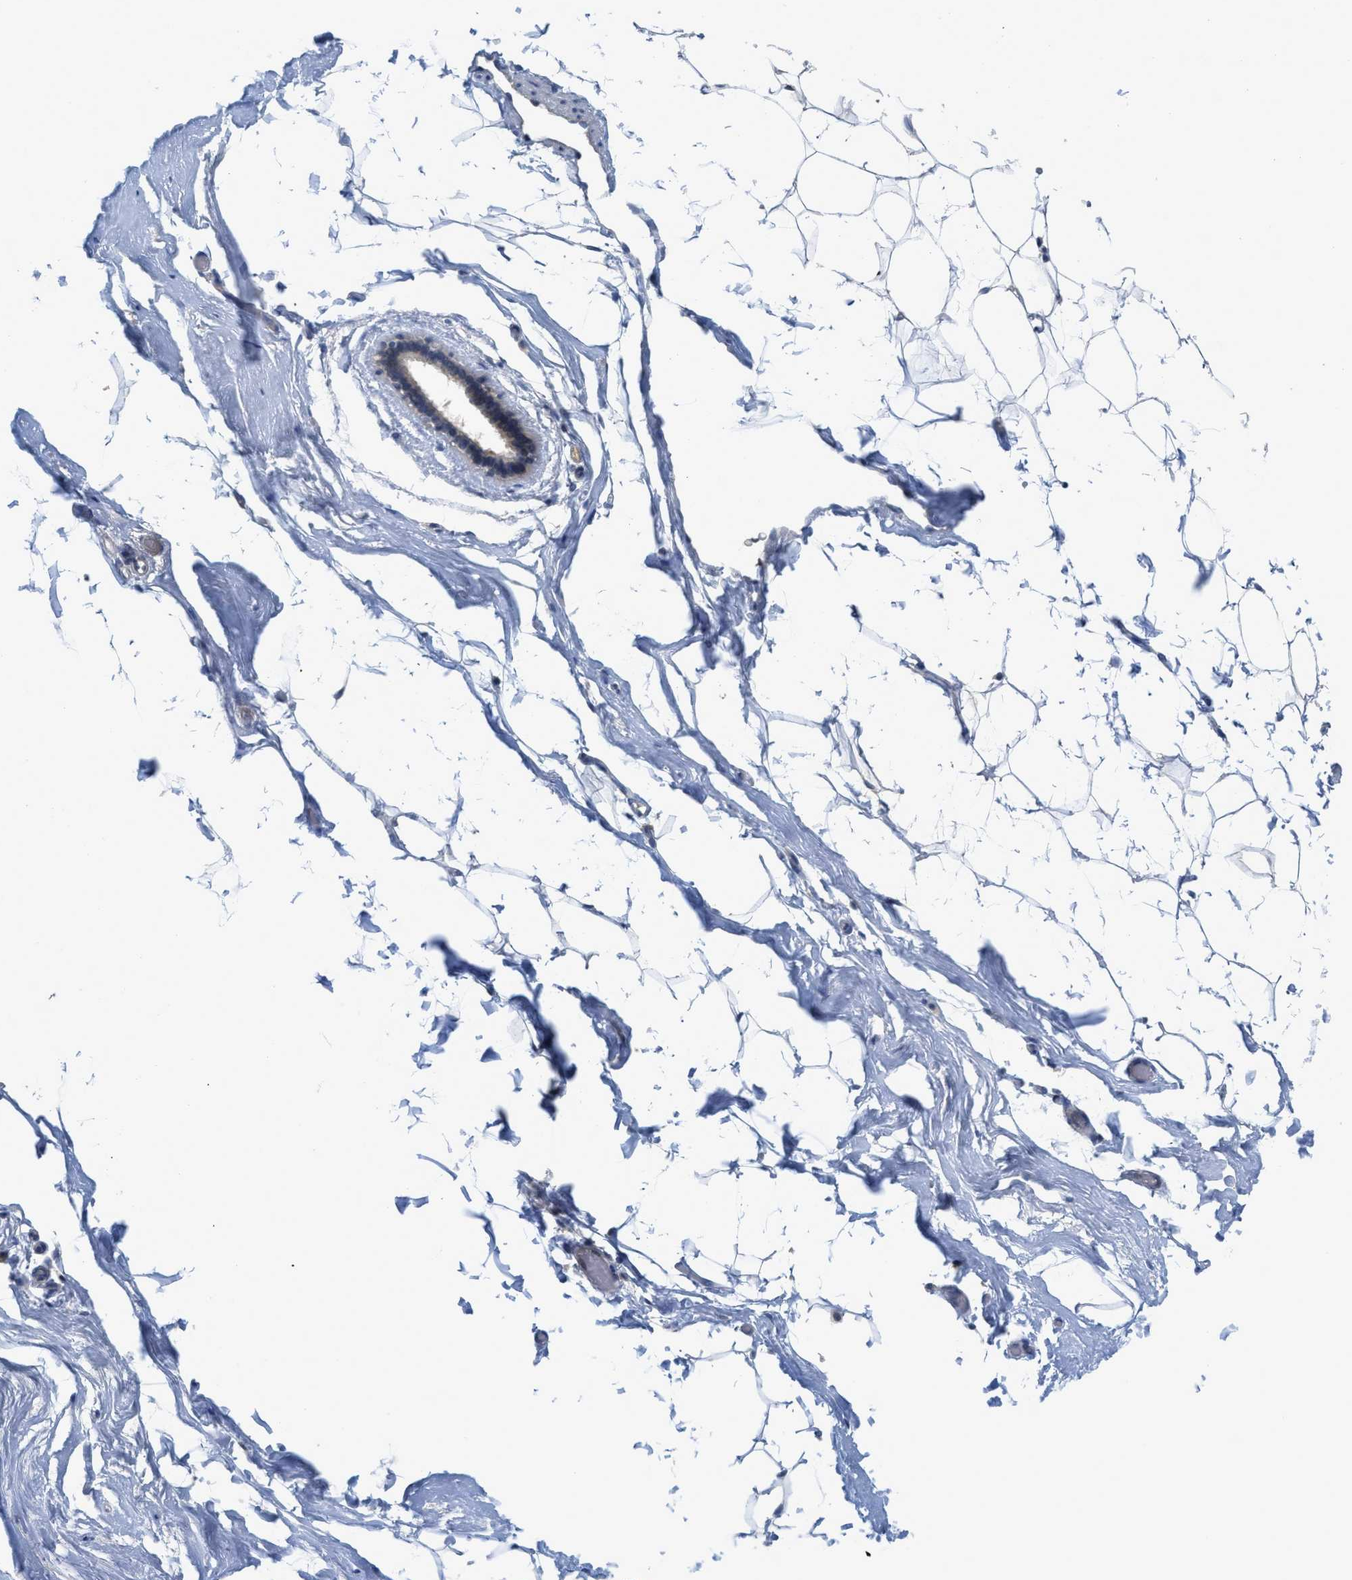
{"staining": {"intensity": "negative", "quantity": "none", "location": "none"}, "tissue": "adipose tissue", "cell_type": "Adipocytes", "image_type": "normal", "snomed": [{"axis": "morphology", "description": "Normal tissue, NOS"}, {"axis": "topography", "description": "Breast"}, {"axis": "topography", "description": "Soft tissue"}], "caption": "This histopathology image is of normal adipose tissue stained with immunohistochemistry (IHC) to label a protein in brown with the nuclei are counter-stained blue. There is no staining in adipocytes.", "gene": "TNFAIP1", "patient": {"sex": "female", "age": 75}}